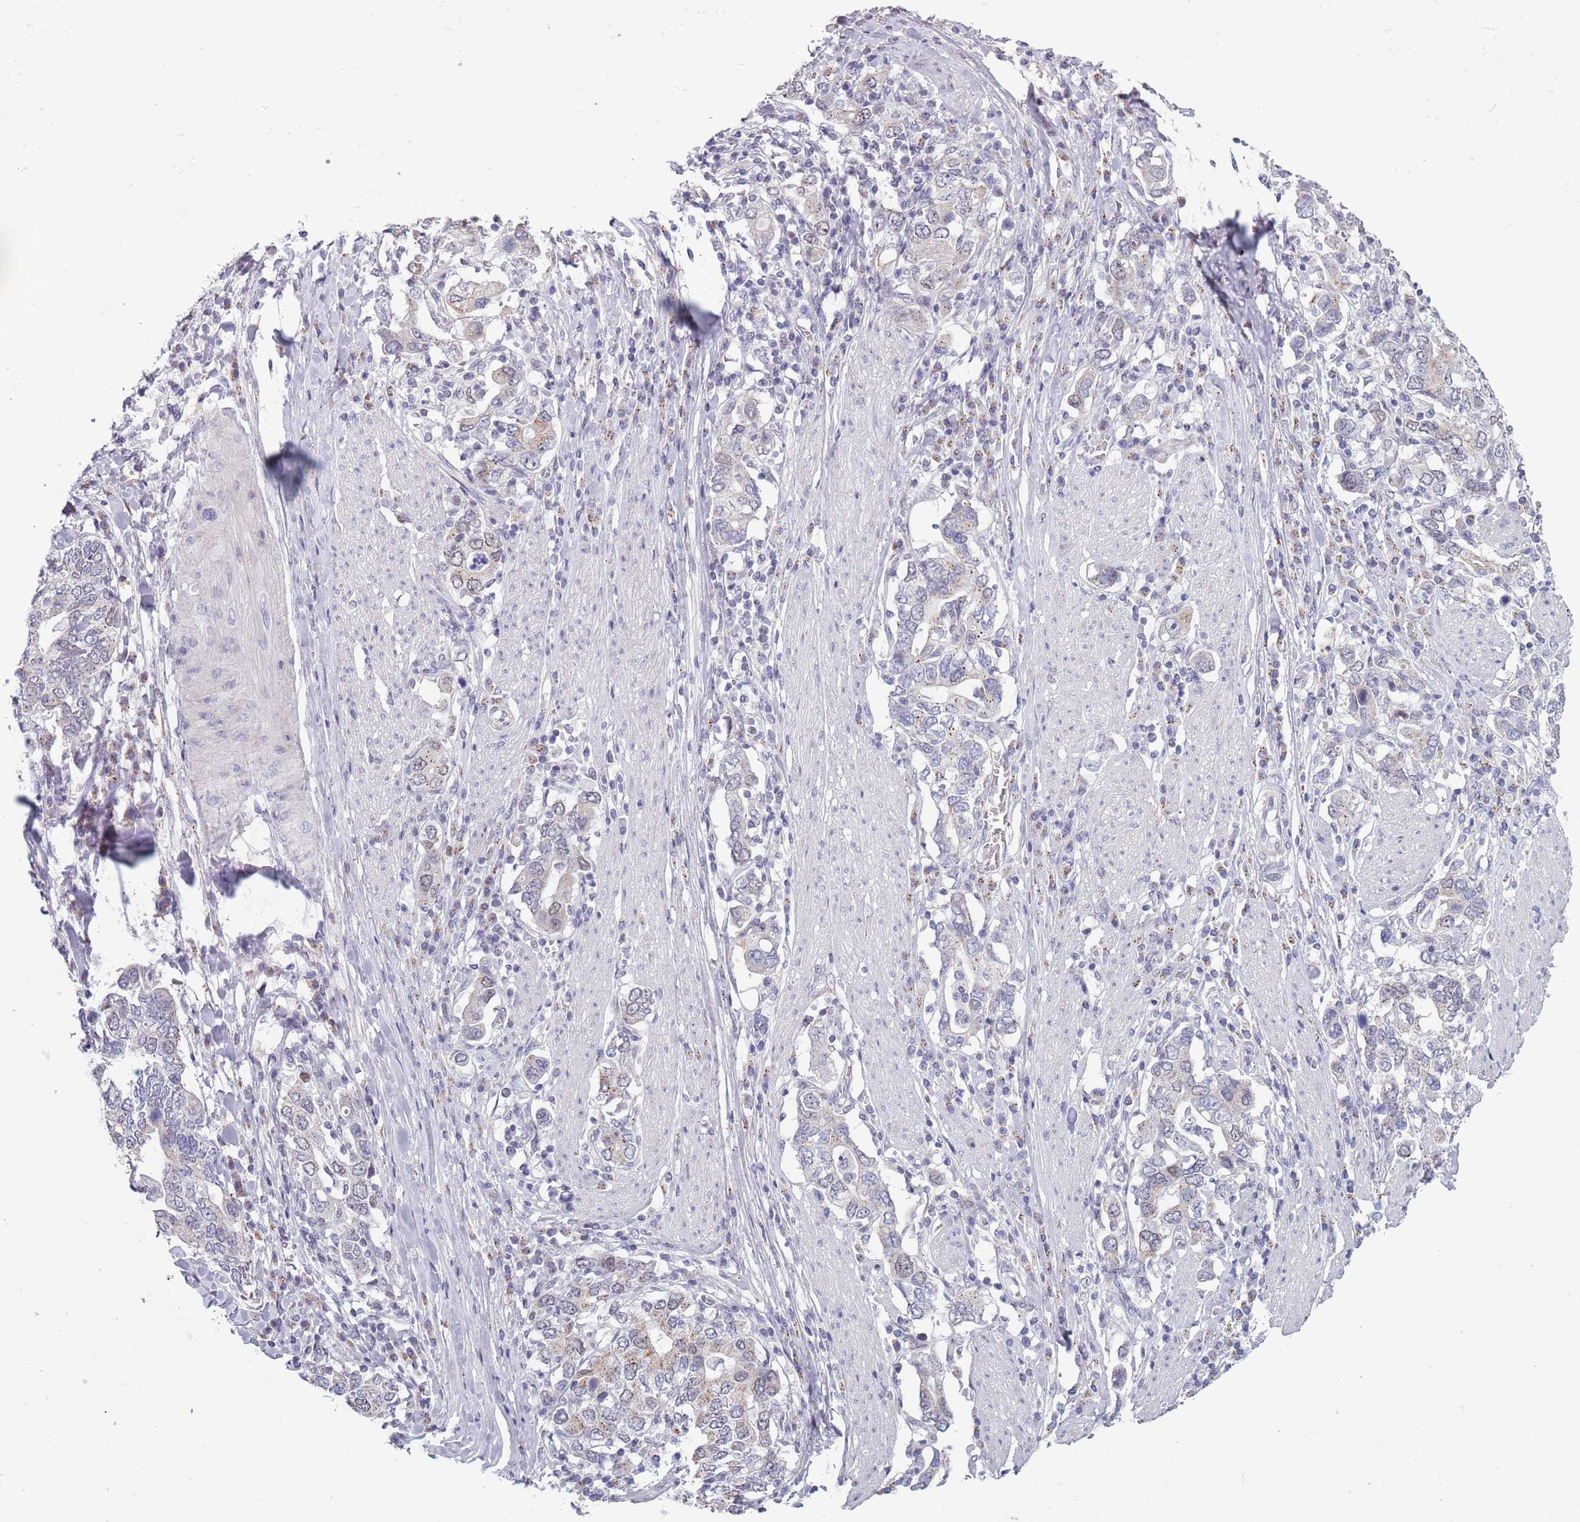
{"staining": {"intensity": "weak", "quantity": "<25%", "location": "cytoplasmic/membranous"}, "tissue": "stomach cancer", "cell_type": "Tumor cells", "image_type": "cancer", "snomed": [{"axis": "morphology", "description": "Adenocarcinoma, NOS"}, {"axis": "topography", "description": "Stomach, upper"}, {"axis": "topography", "description": "Stomach"}], "caption": "An IHC image of stomach cancer is shown. There is no staining in tumor cells of stomach cancer. (DAB immunohistochemistry (IHC), high magnification).", "gene": "ZKSCAN2", "patient": {"sex": "male", "age": 62}}